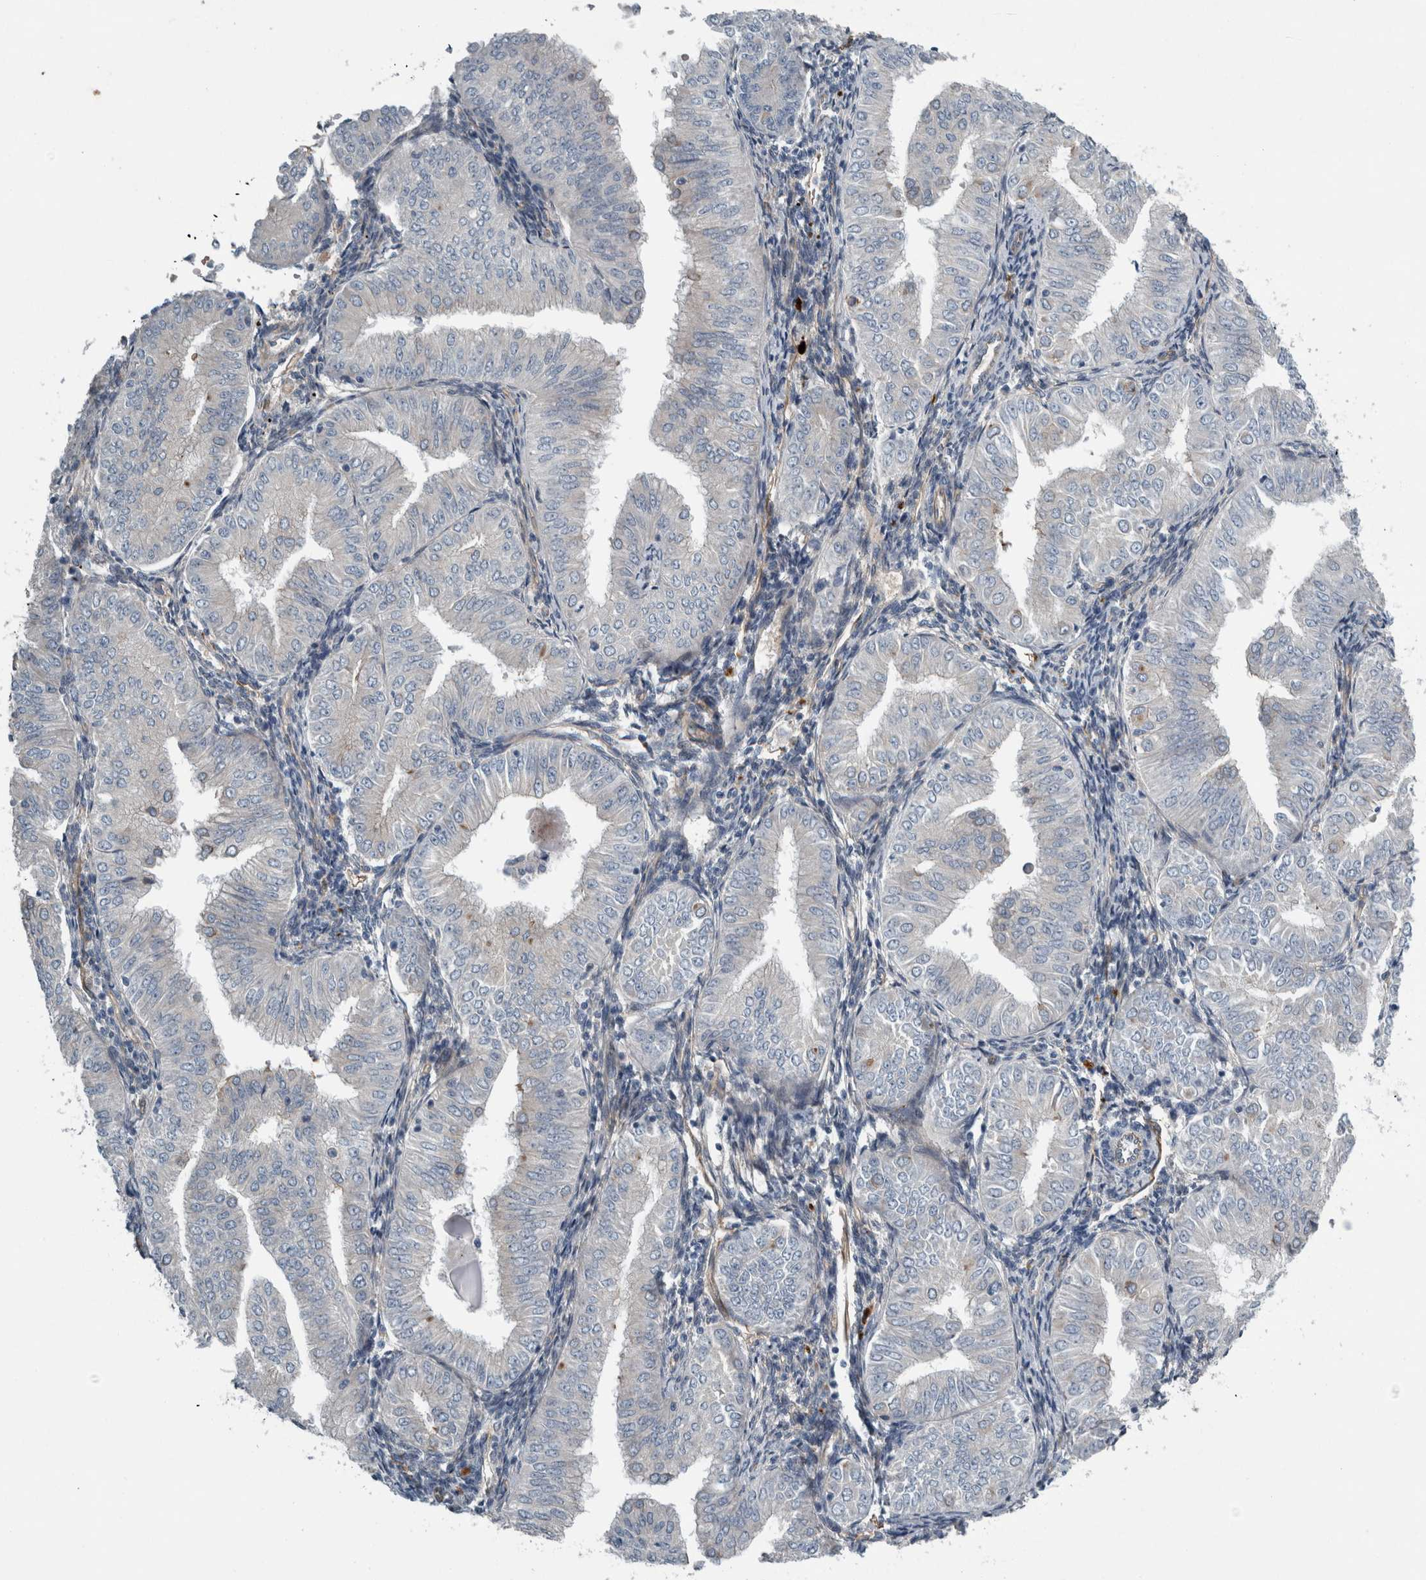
{"staining": {"intensity": "negative", "quantity": "none", "location": "none"}, "tissue": "endometrial cancer", "cell_type": "Tumor cells", "image_type": "cancer", "snomed": [{"axis": "morphology", "description": "Normal tissue, NOS"}, {"axis": "morphology", "description": "Adenocarcinoma, NOS"}, {"axis": "topography", "description": "Endometrium"}], "caption": "Adenocarcinoma (endometrial) was stained to show a protein in brown. There is no significant positivity in tumor cells.", "gene": "GLT8D2", "patient": {"sex": "female", "age": 53}}